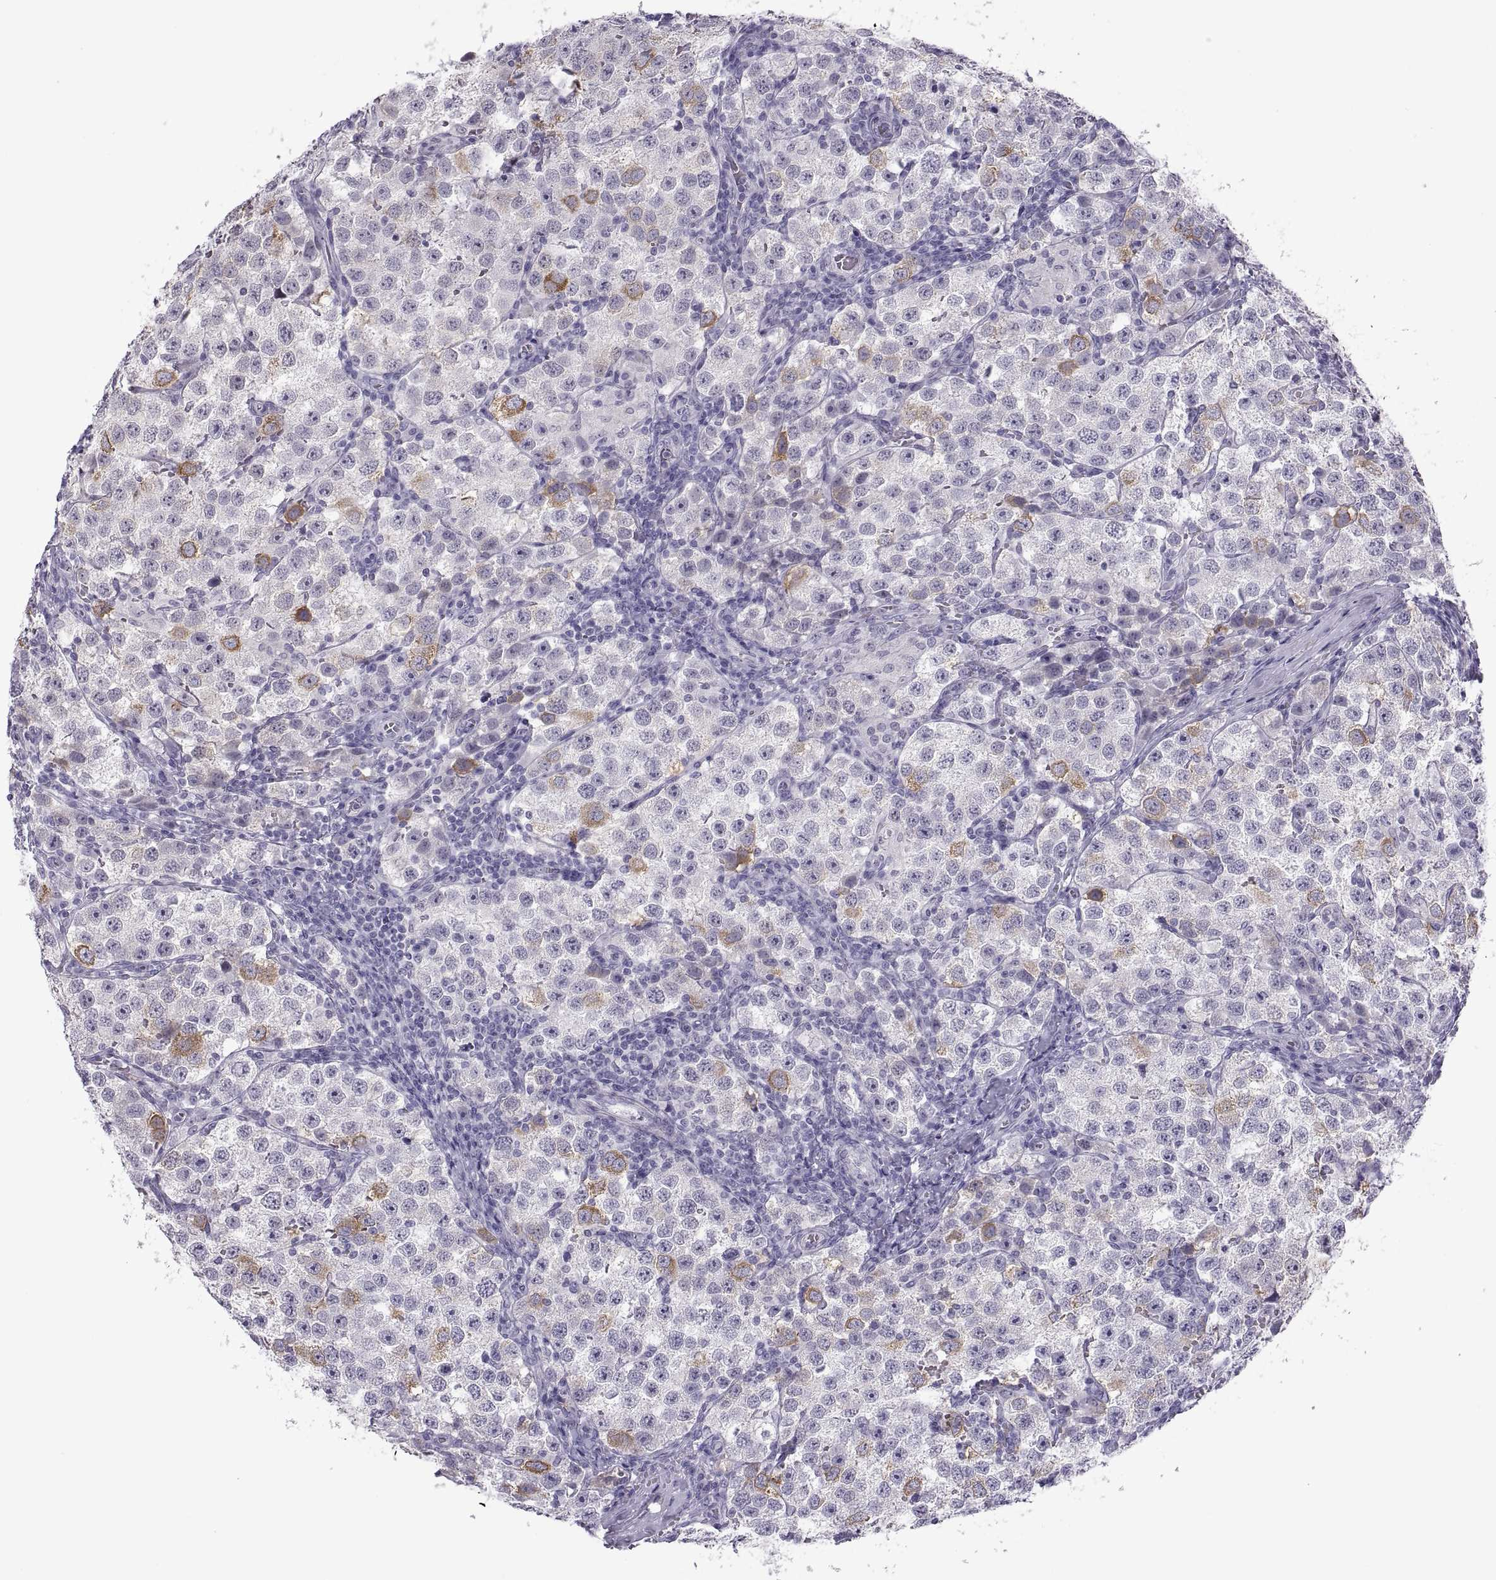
{"staining": {"intensity": "moderate", "quantity": "<25%", "location": "cytoplasmic/membranous"}, "tissue": "testis cancer", "cell_type": "Tumor cells", "image_type": "cancer", "snomed": [{"axis": "morphology", "description": "Seminoma, NOS"}, {"axis": "topography", "description": "Testis"}], "caption": "The histopathology image shows staining of testis cancer (seminoma), revealing moderate cytoplasmic/membranous protein expression (brown color) within tumor cells.", "gene": "C3orf22", "patient": {"sex": "male", "age": 37}}